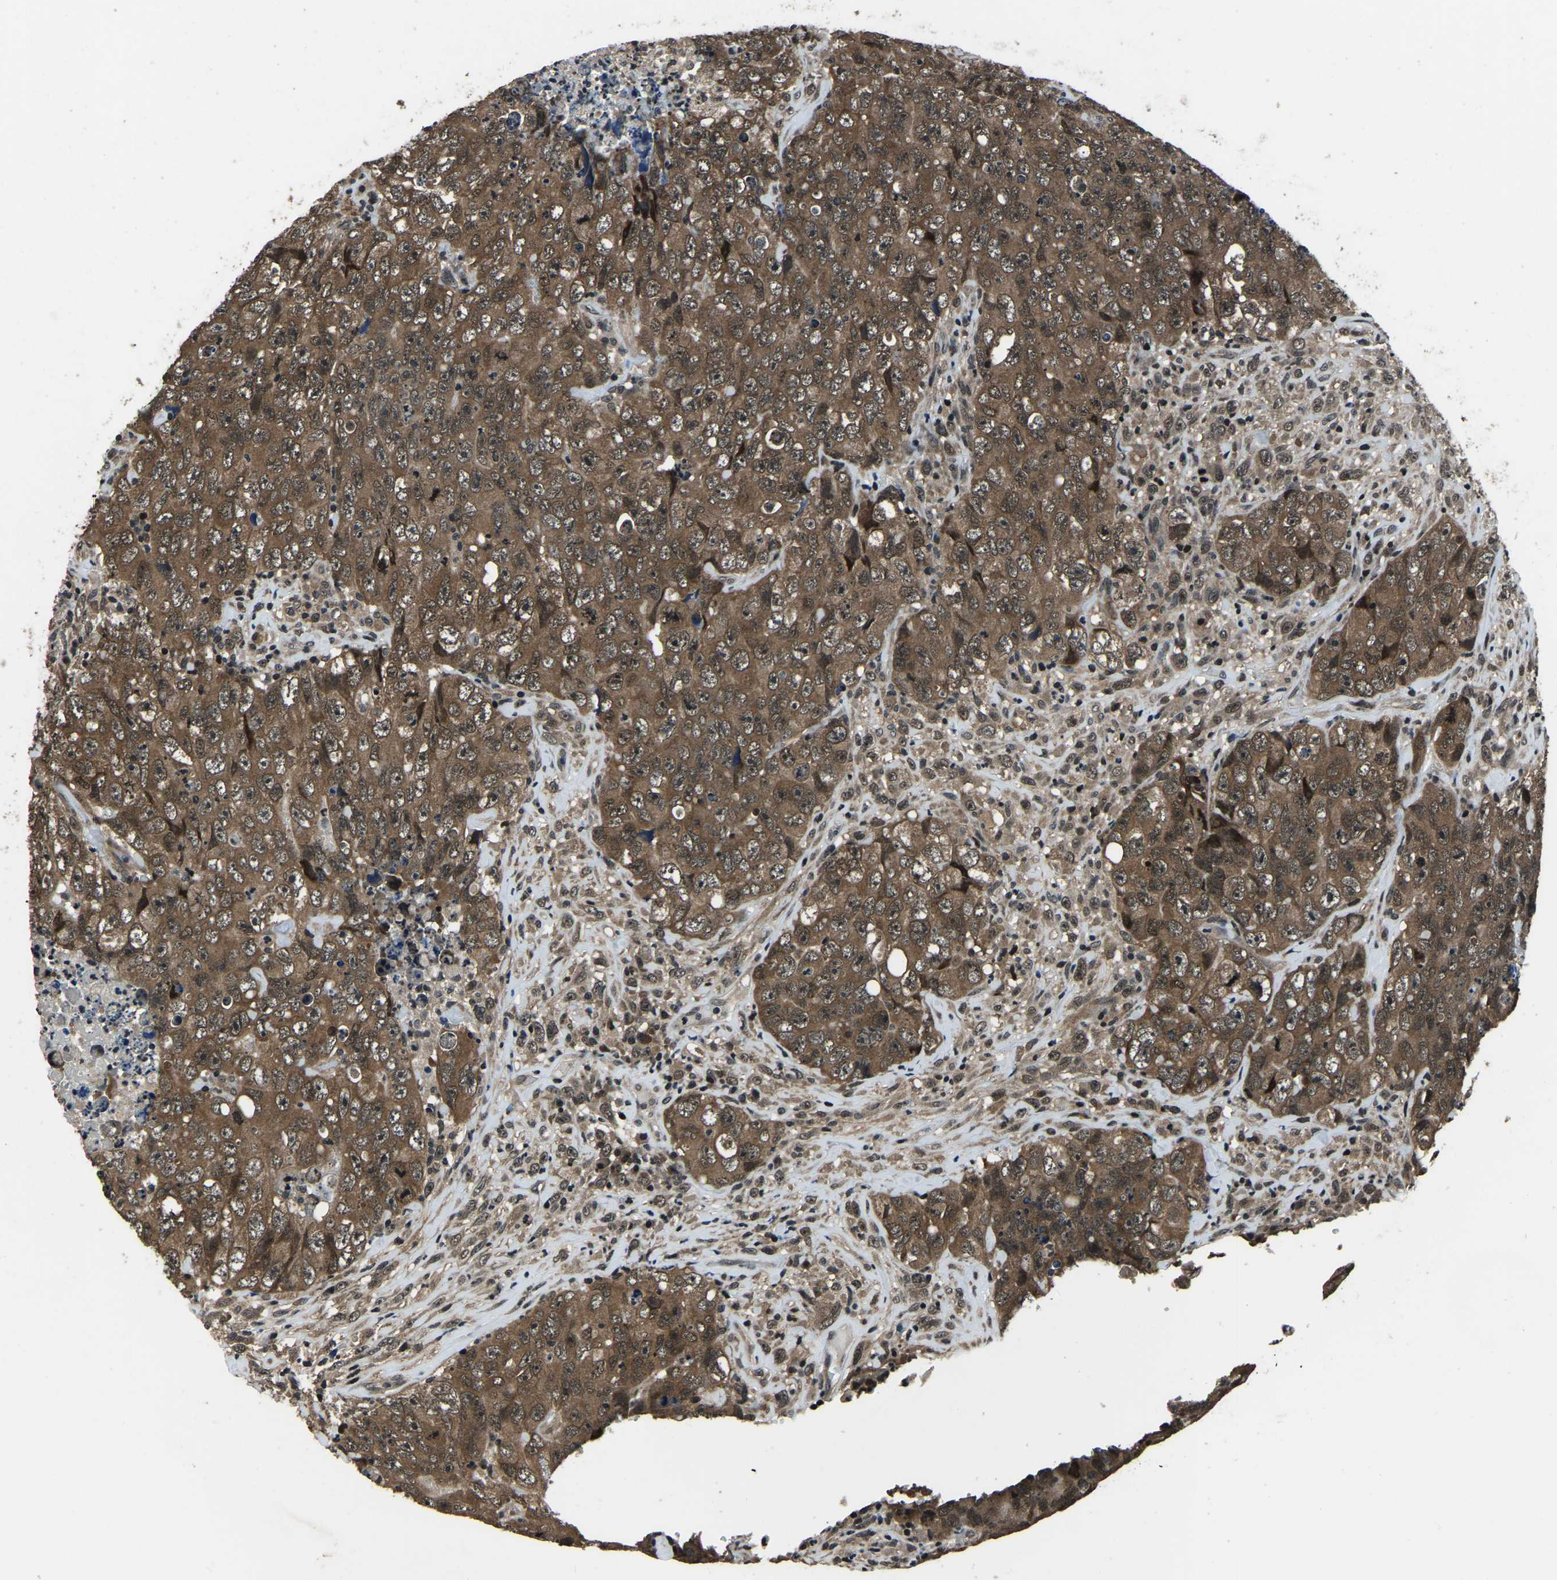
{"staining": {"intensity": "moderate", "quantity": ">75%", "location": "cytoplasmic/membranous"}, "tissue": "testis cancer", "cell_type": "Tumor cells", "image_type": "cancer", "snomed": [{"axis": "morphology", "description": "Carcinoma, Embryonal, NOS"}, {"axis": "topography", "description": "Testis"}], "caption": "A medium amount of moderate cytoplasmic/membranous staining is present in about >75% of tumor cells in testis cancer tissue.", "gene": "ANKIB1", "patient": {"sex": "male", "age": 32}}